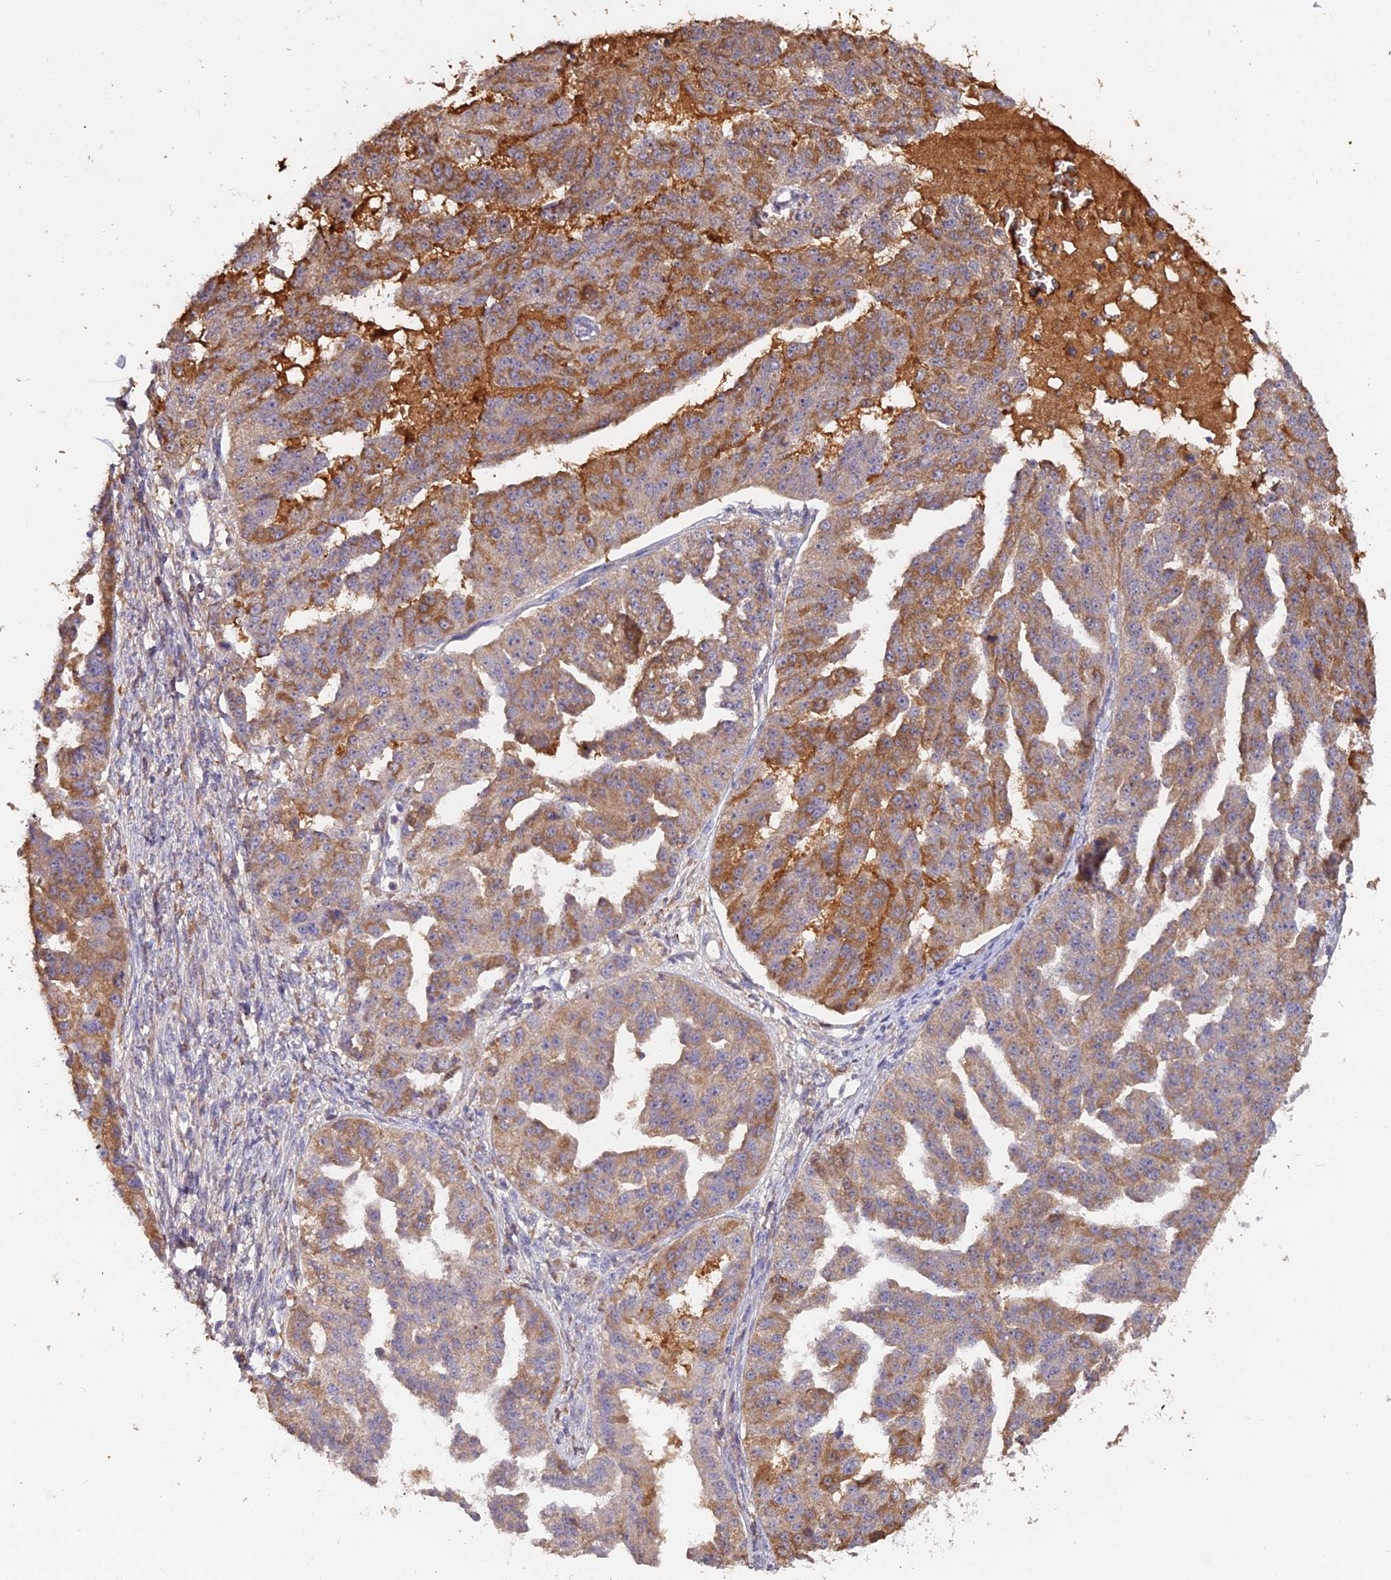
{"staining": {"intensity": "moderate", "quantity": "25%-75%", "location": "cytoplasmic/membranous"}, "tissue": "ovarian cancer", "cell_type": "Tumor cells", "image_type": "cancer", "snomed": [{"axis": "morphology", "description": "Cystadenocarcinoma, serous, NOS"}, {"axis": "topography", "description": "Ovary"}], "caption": "Immunohistochemistry (DAB (3,3'-diaminobenzidine)) staining of human ovarian serous cystadenocarcinoma shows moderate cytoplasmic/membranous protein positivity in approximately 25%-75% of tumor cells.", "gene": "KCTD16", "patient": {"sex": "female", "age": 58}}